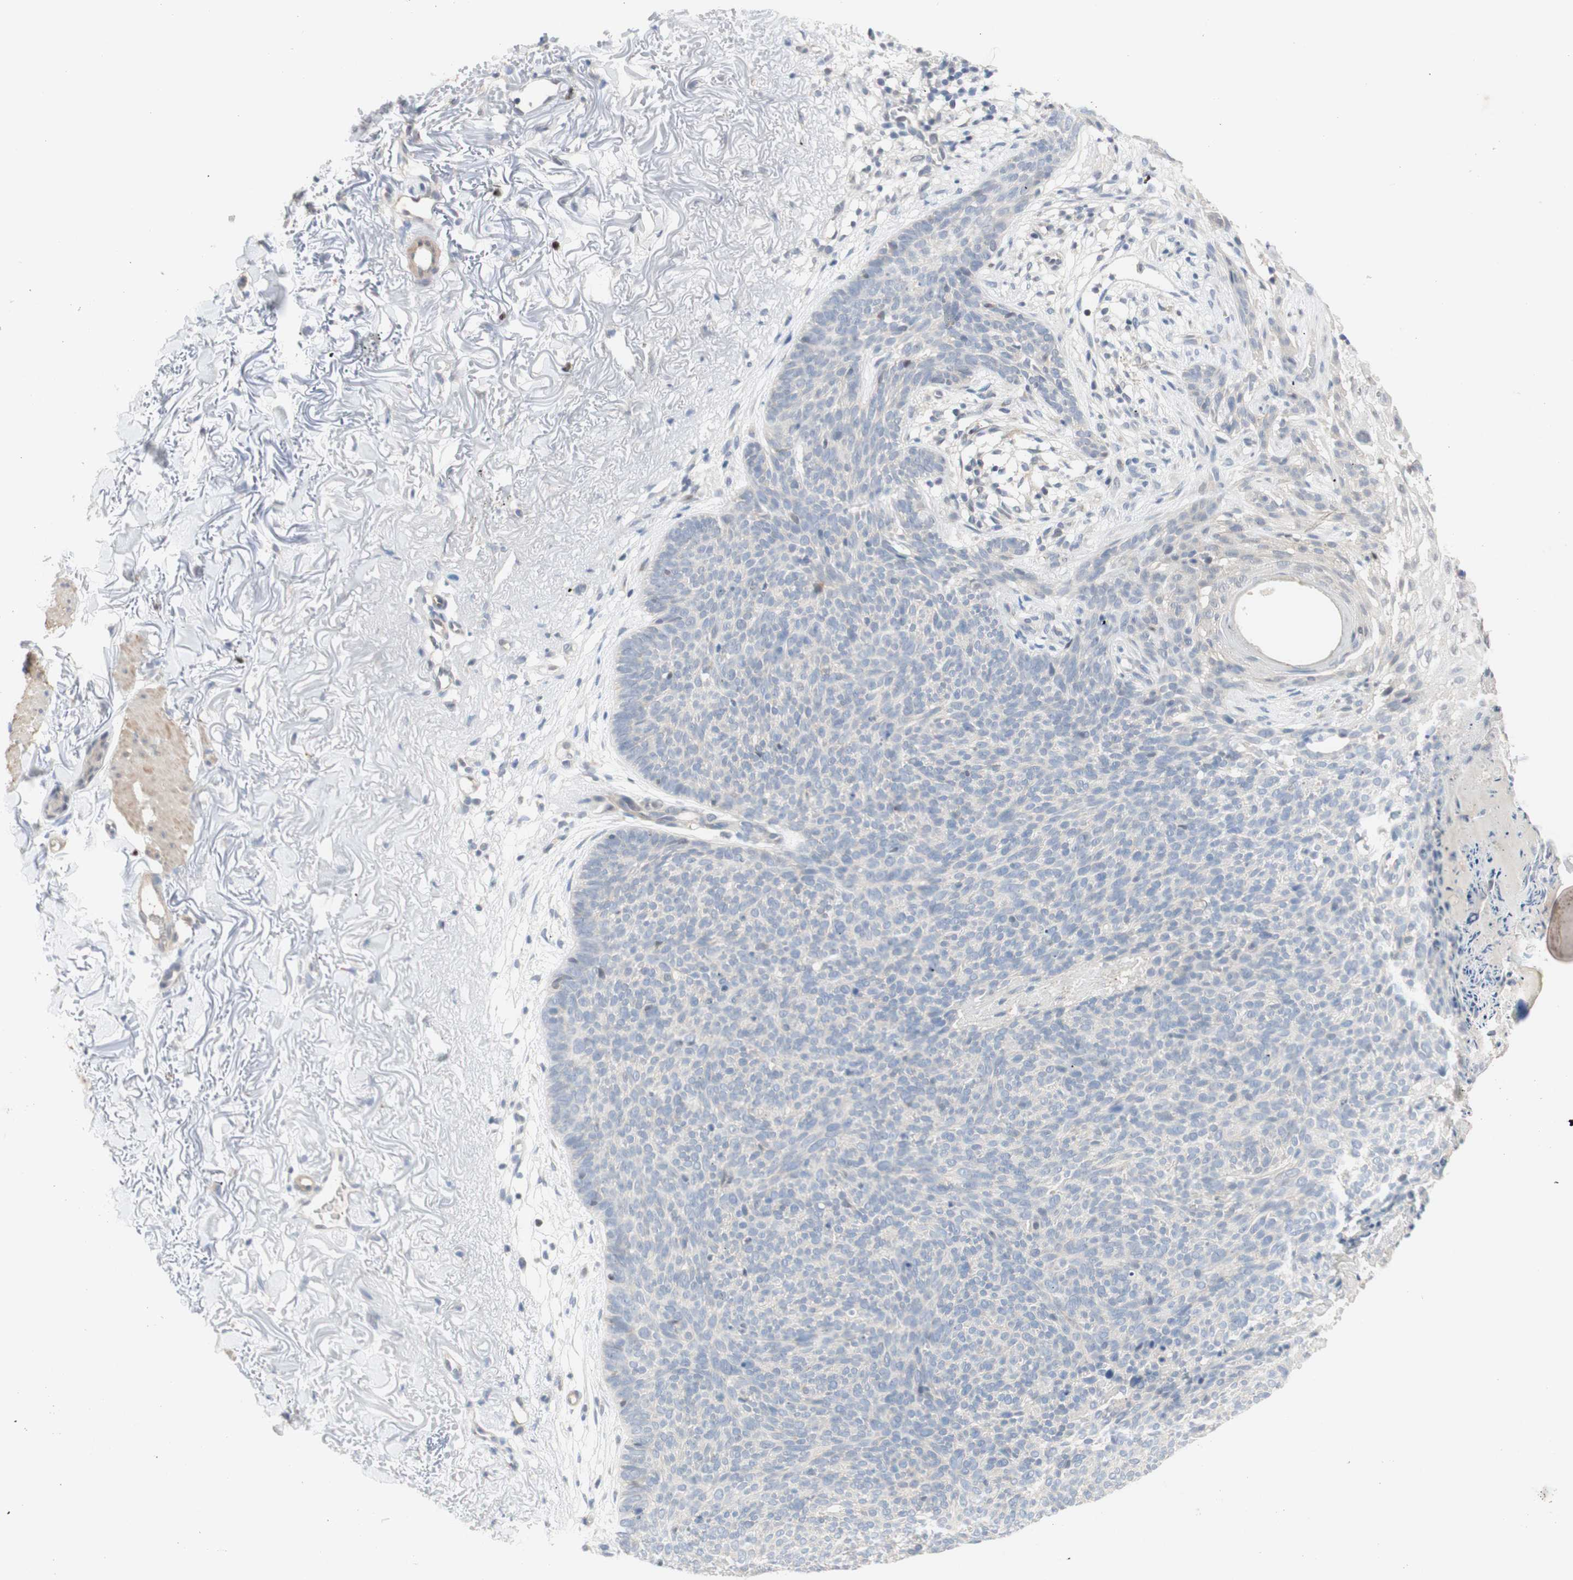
{"staining": {"intensity": "negative", "quantity": "none", "location": "none"}, "tissue": "skin cancer", "cell_type": "Tumor cells", "image_type": "cancer", "snomed": [{"axis": "morphology", "description": "Normal tissue, NOS"}, {"axis": "morphology", "description": "Basal cell carcinoma"}, {"axis": "topography", "description": "Skin"}], "caption": "IHC of human skin cancer (basal cell carcinoma) exhibits no staining in tumor cells.", "gene": "RFNG", "patient": {"sex": "female", "age": 70}}